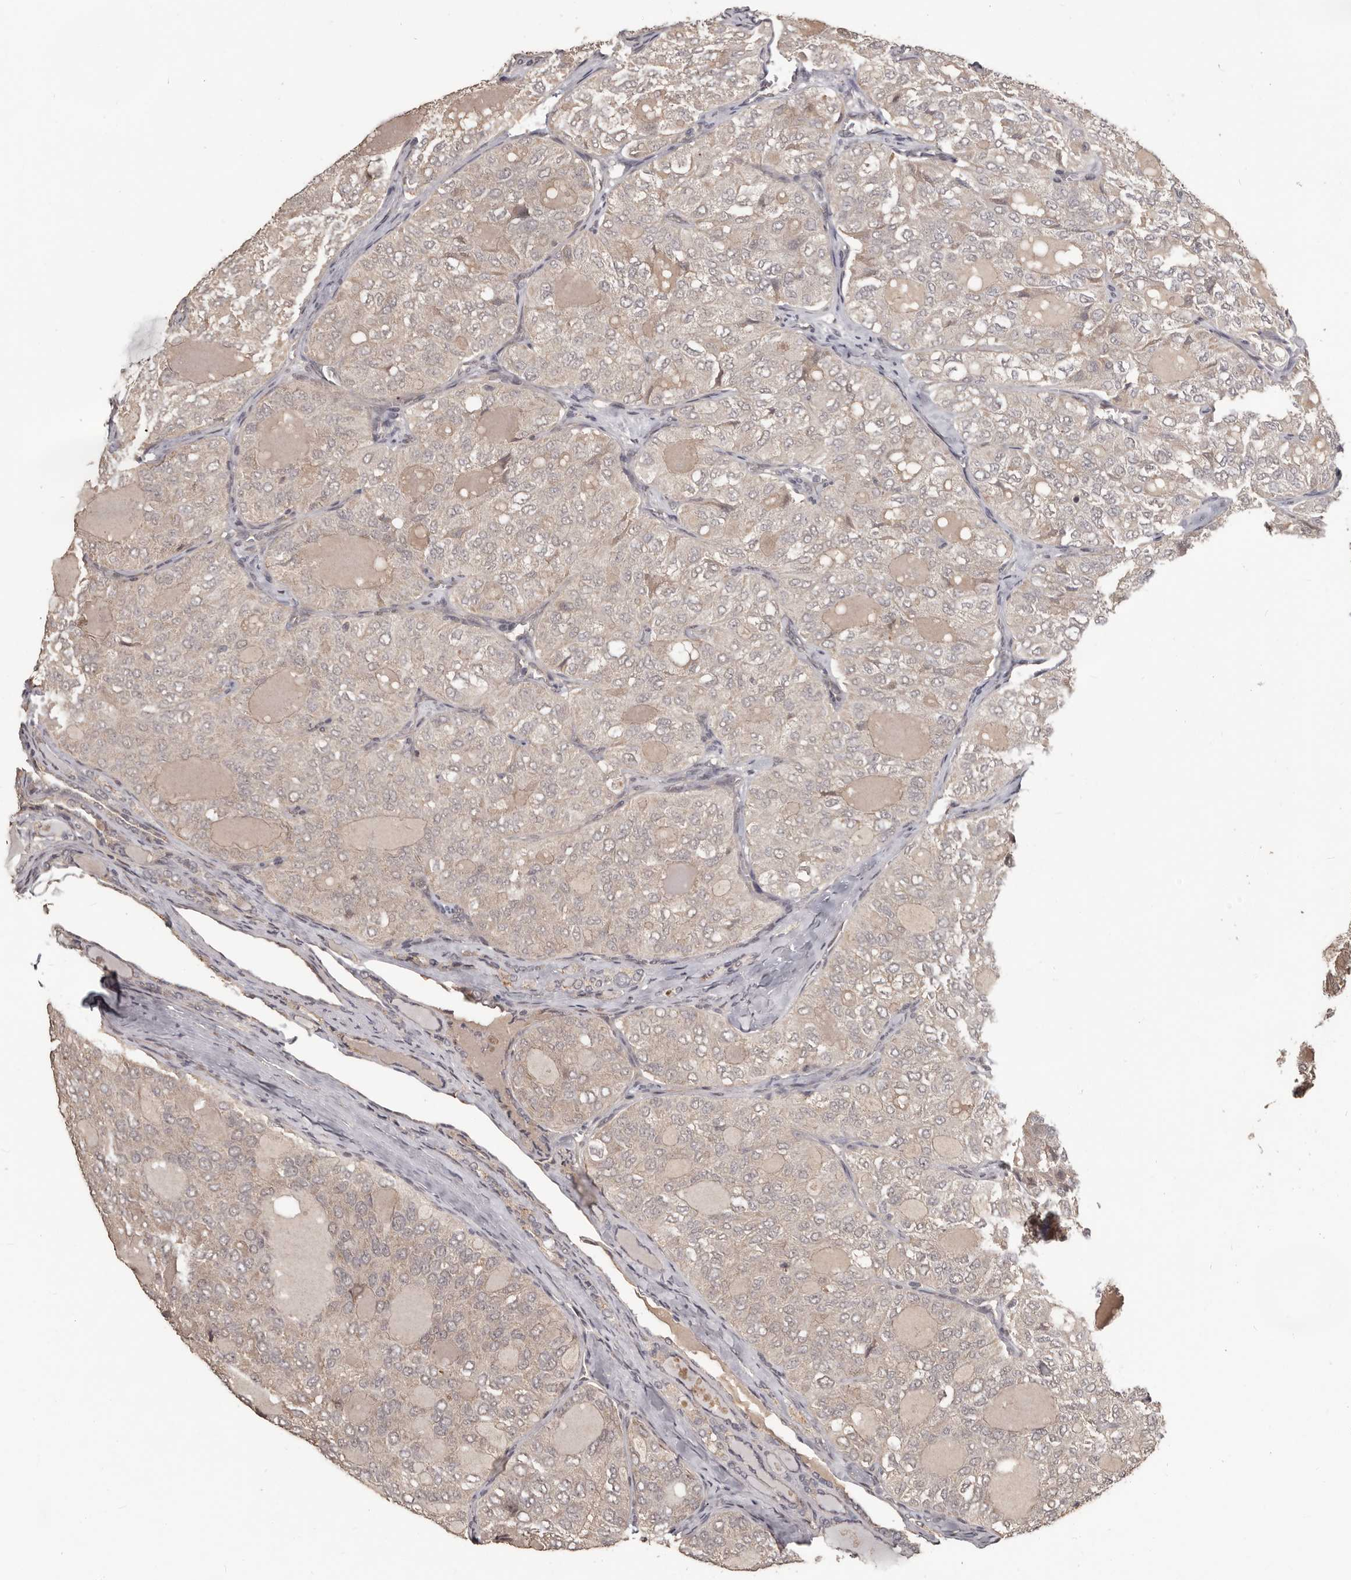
{"staining": {"intensity": "weak", "quantity": ">75%", "location": "cytoplasmic/membranous,nuclear"}, "tissue": "thyroid cancer", "cell_type": "Tumor cells", "image_type": "cancer", "snomed": [{"axis": "morphology", "description": "Follicular adenoma carcinoma, NOS"}, {"axis": "topography", "description": "Thyroid gland"}], "caption": "Protein expression analysis of human thyroid cancer reveals weak cytoplasmic/membranous and nuclear staining in approximately >75% of tumor cells.", "gene": "ZFP14", "patient": {"sex": "male", "age": 75}}